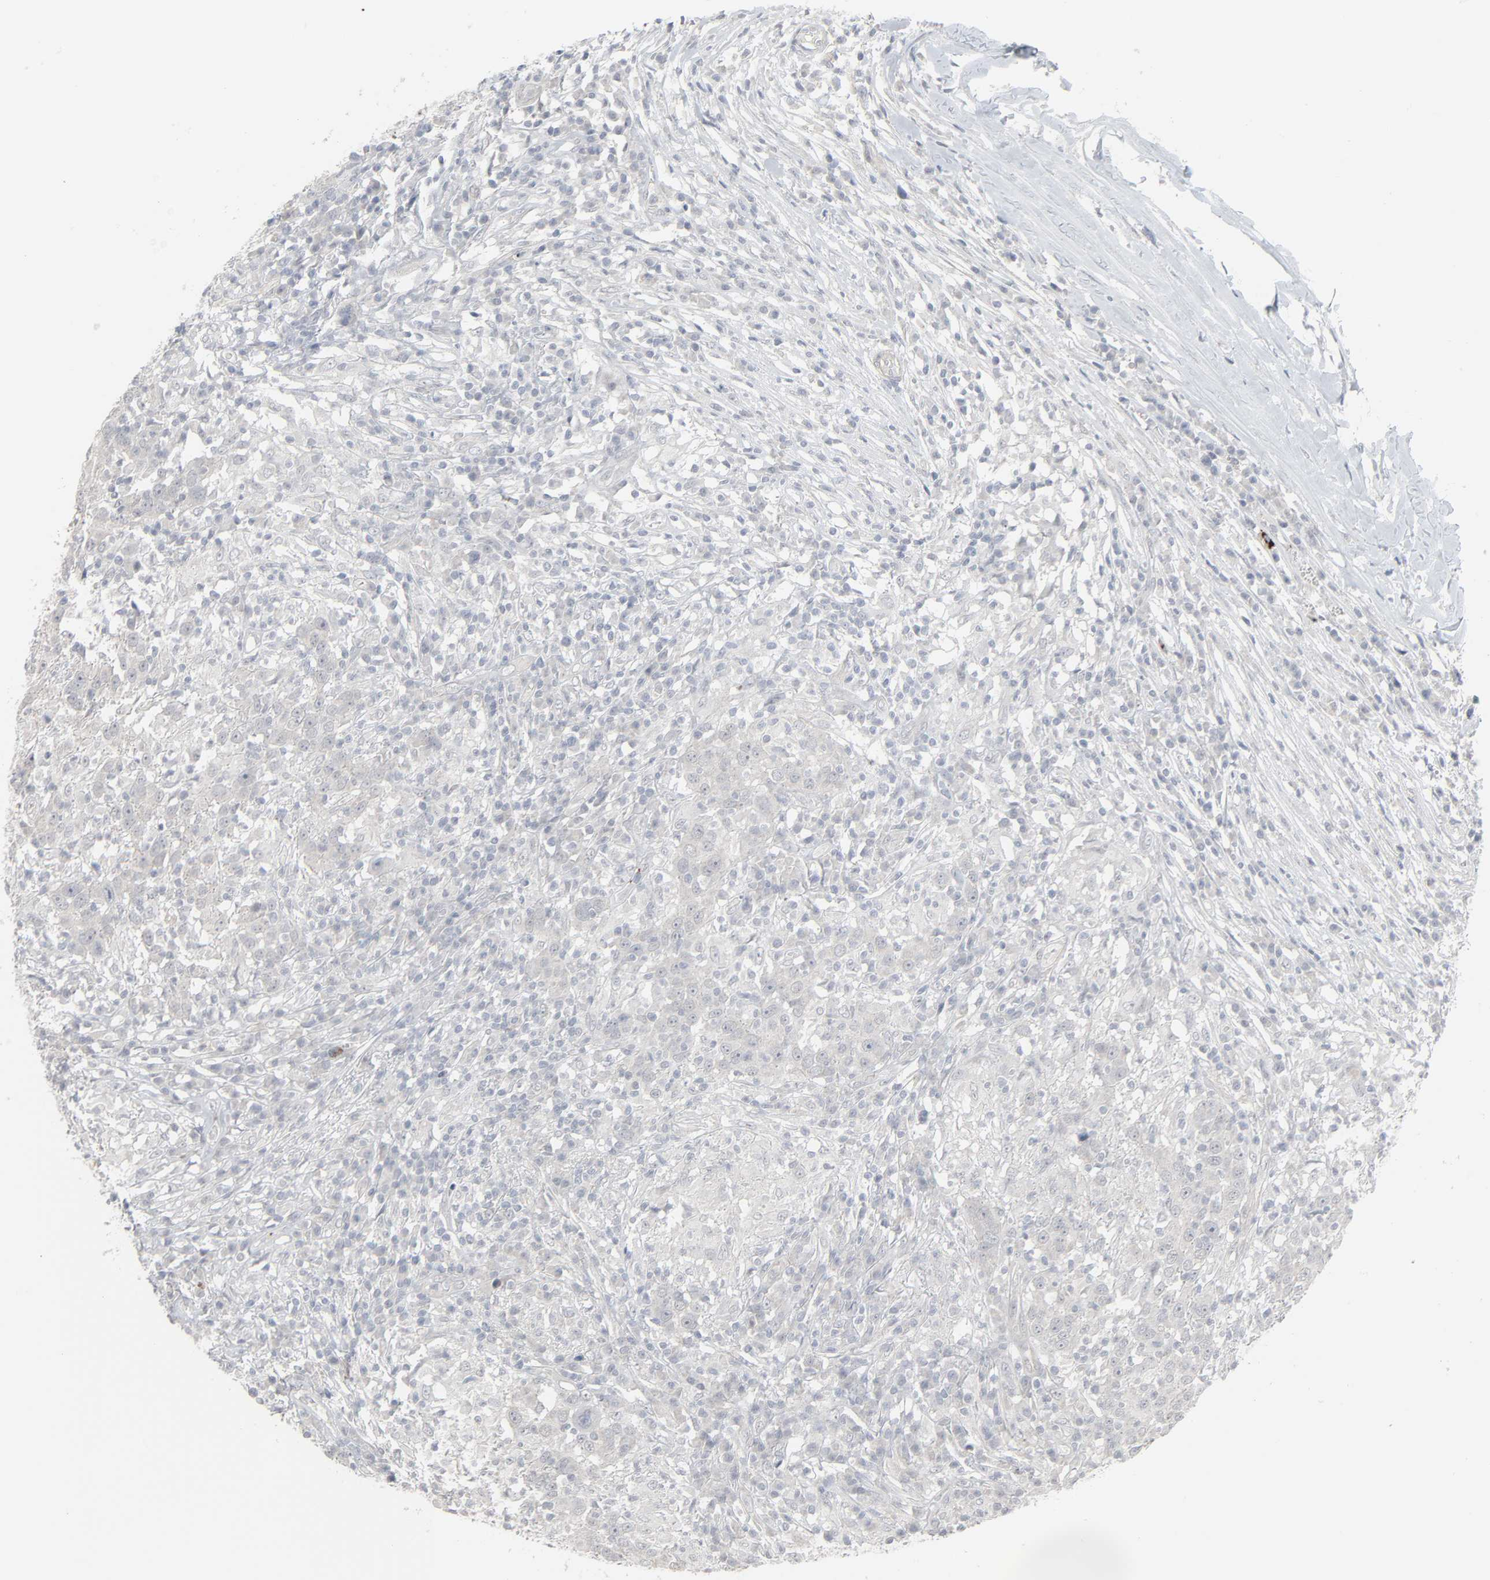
{"staining": {"intensity": "negative", "quantity": "none", "location": "none"}, "tissue": "head and neck cancer", "cell_type": "Tumor cells", "image_type": "cancer", "snomed": [{"axis": "morphology", "description": "Adenocarcinoma, NOS"}, {"axis": "topography", "description": "Salivary gland"}, {"axis": "topography", "description": "Head-Neck"}], "caption": "Head and neck cancer was stained to show a protein in brown. There is no significant staining in tumor cells.", "gene": "NEUROD1", "patient": {"sex": "female", "age": 65}}